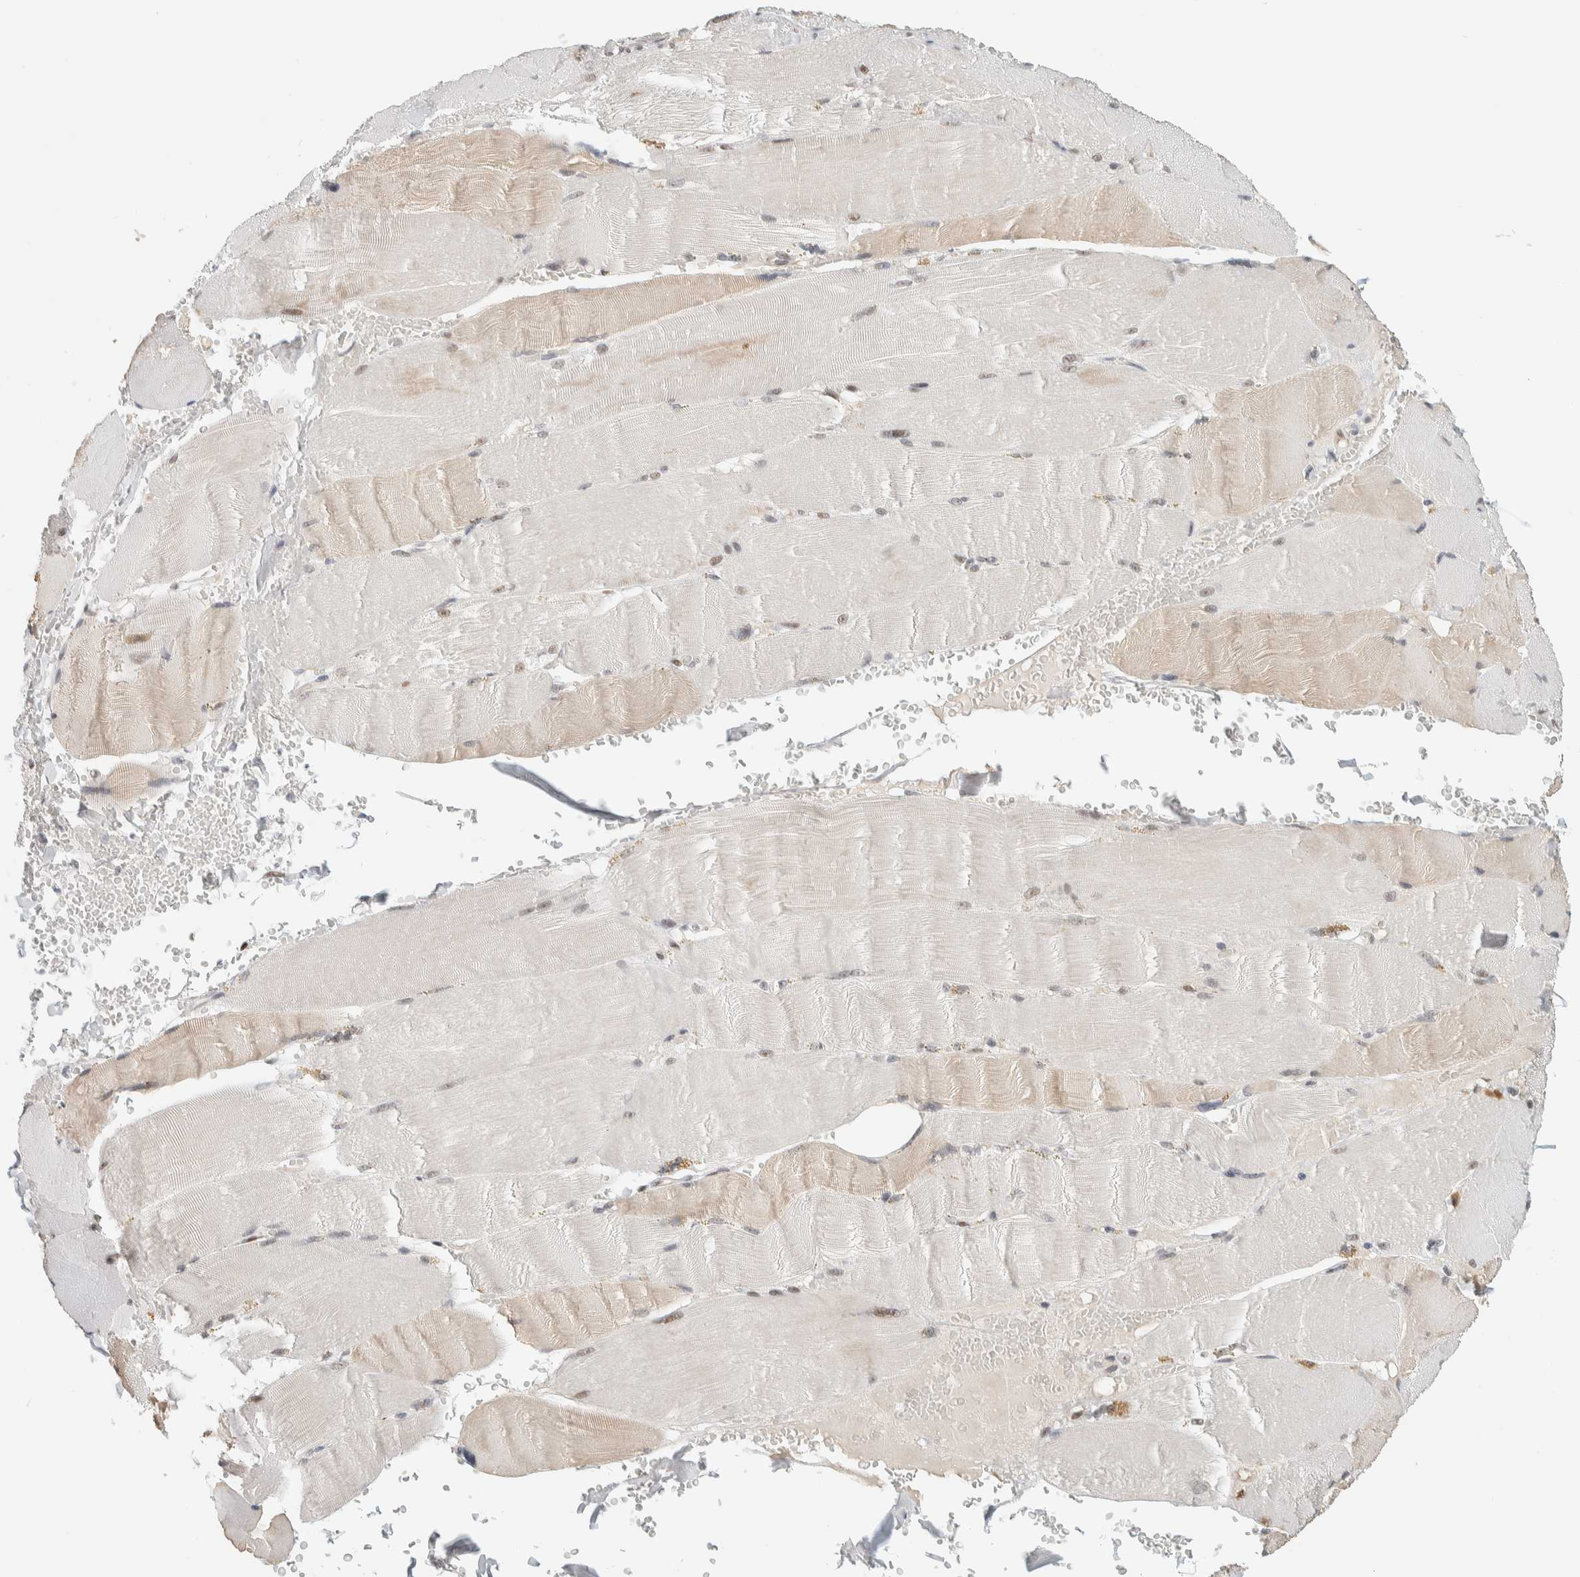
{"staining": {"intensity": "weak", "quantity": "25%-75%", "location": "cytoplasmic/membranous,nuclear"}, "tissue": "skeletal muscle", "cell_type": "Myocytes", "image_type": "normal", "snomed": [{"axis": "morphology", "description": "Normal tissue, NOS"}, {"axis": "topography", "description": "Skin"}, {"axis": "topography", "description": "Skeletal muscle"}], "caption": "A micrograph of human skeletal muscle stained for a protein shows weak cytoplasmic/membranous,nuclear brown staining in myocytes. The protein is stained brown, and the nuclei are stained in blue (DAB IHC with brightfield microscopy, high magnification).", "gene": "PUS7", "patient": {"sex": "male", "age": 83}}